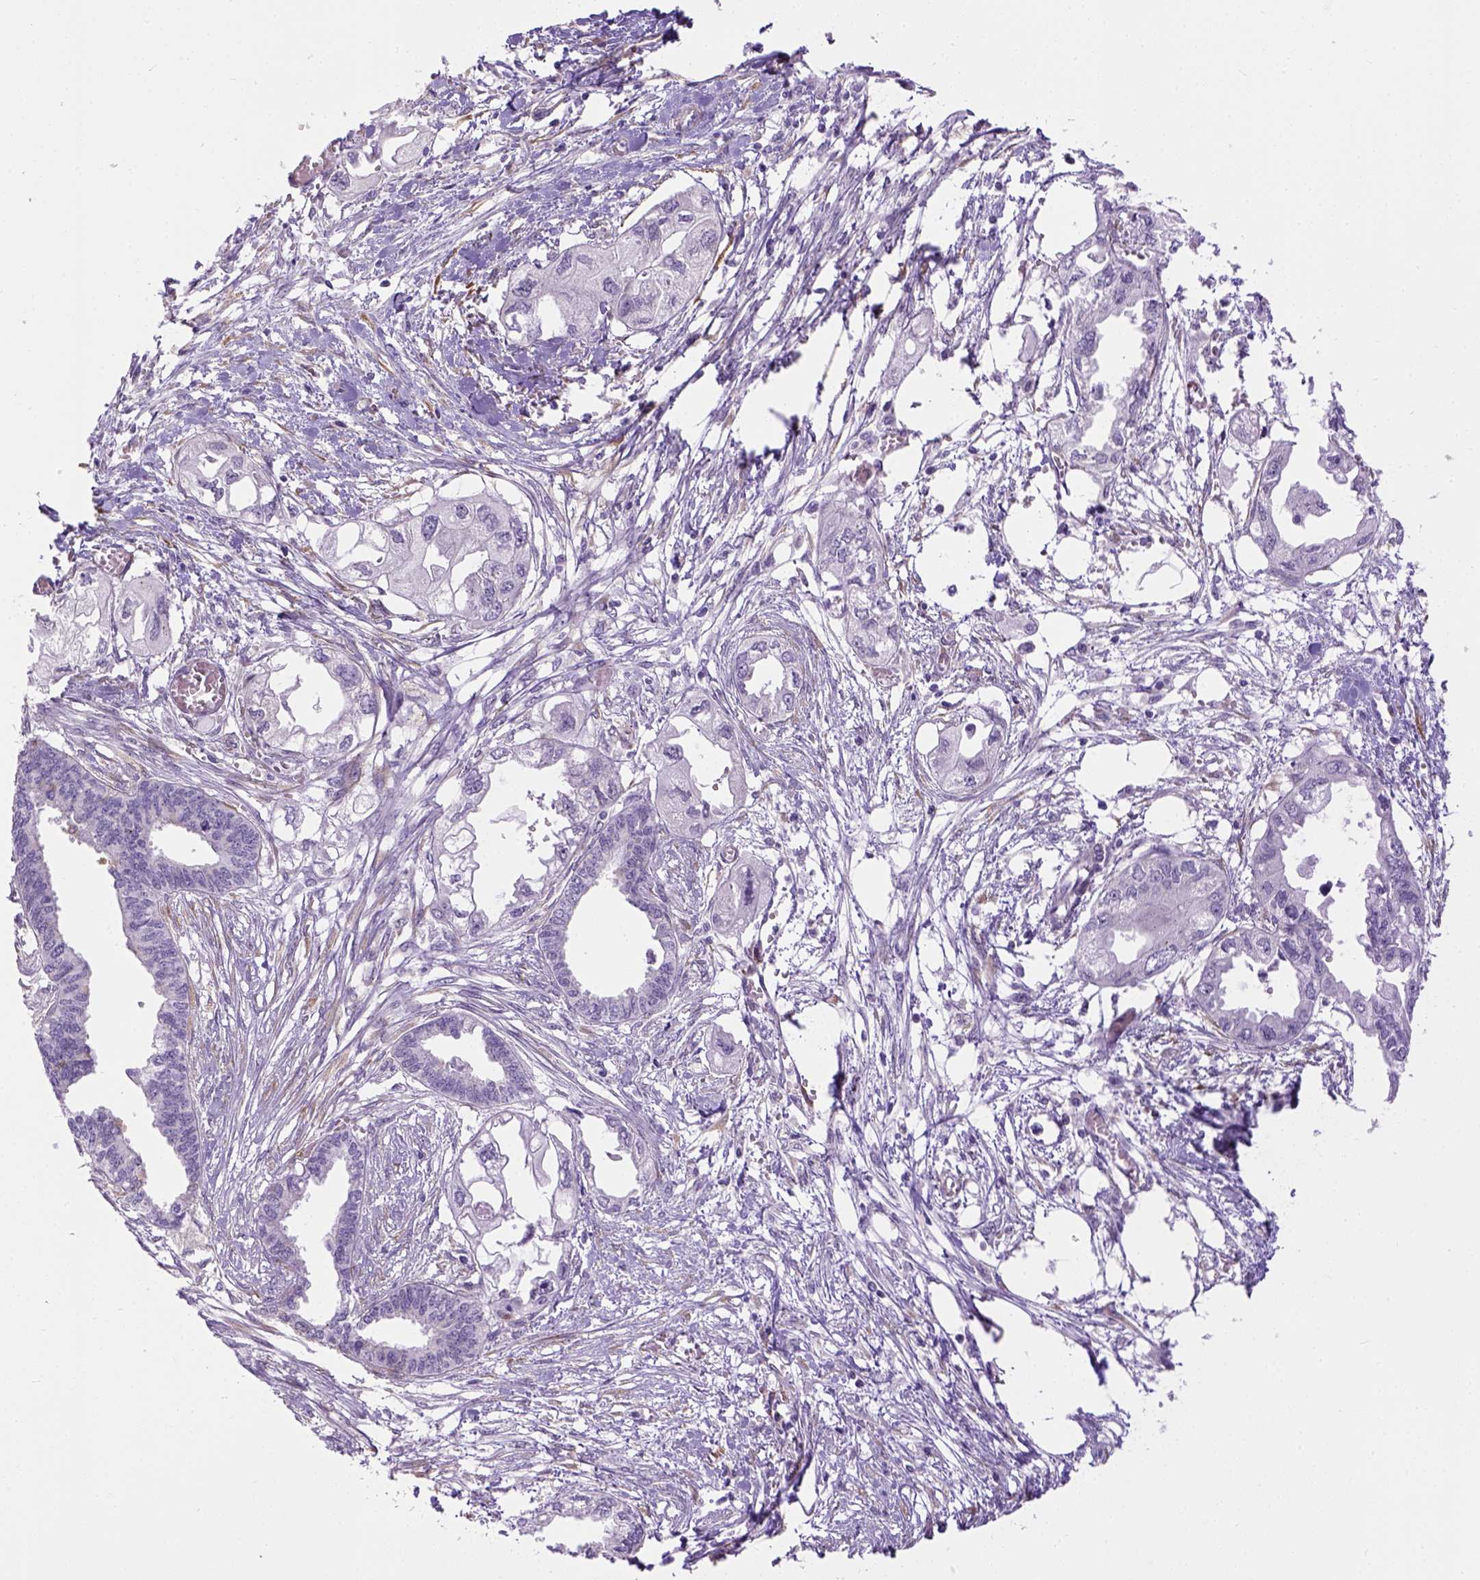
{"staining": {"intensity": "negative", "quantity": "none", "location": "none"}, "tissue": "endometrial cancer", "cell_type": "Tumor cells", "image_type": "cancer", "snomed": [{"axis": "morphology", "description": "Adenocarcinoma, NOS"}, {"axis": "morphology", "description": "Adenocarcinoma, metastatic, NOS"}, {"axis": "topography", "description": "Adipose tissue"}, {"axis": "topography", "description": "Endometrium"}], "caption": "High power microscopy histopathology image of an IHC histopathology image of adenocarcinoma (endometrial), revealing no significant staining in tumor cells.", "gene": "KAZN", "patient": {"sex": "female", "age": 67}}